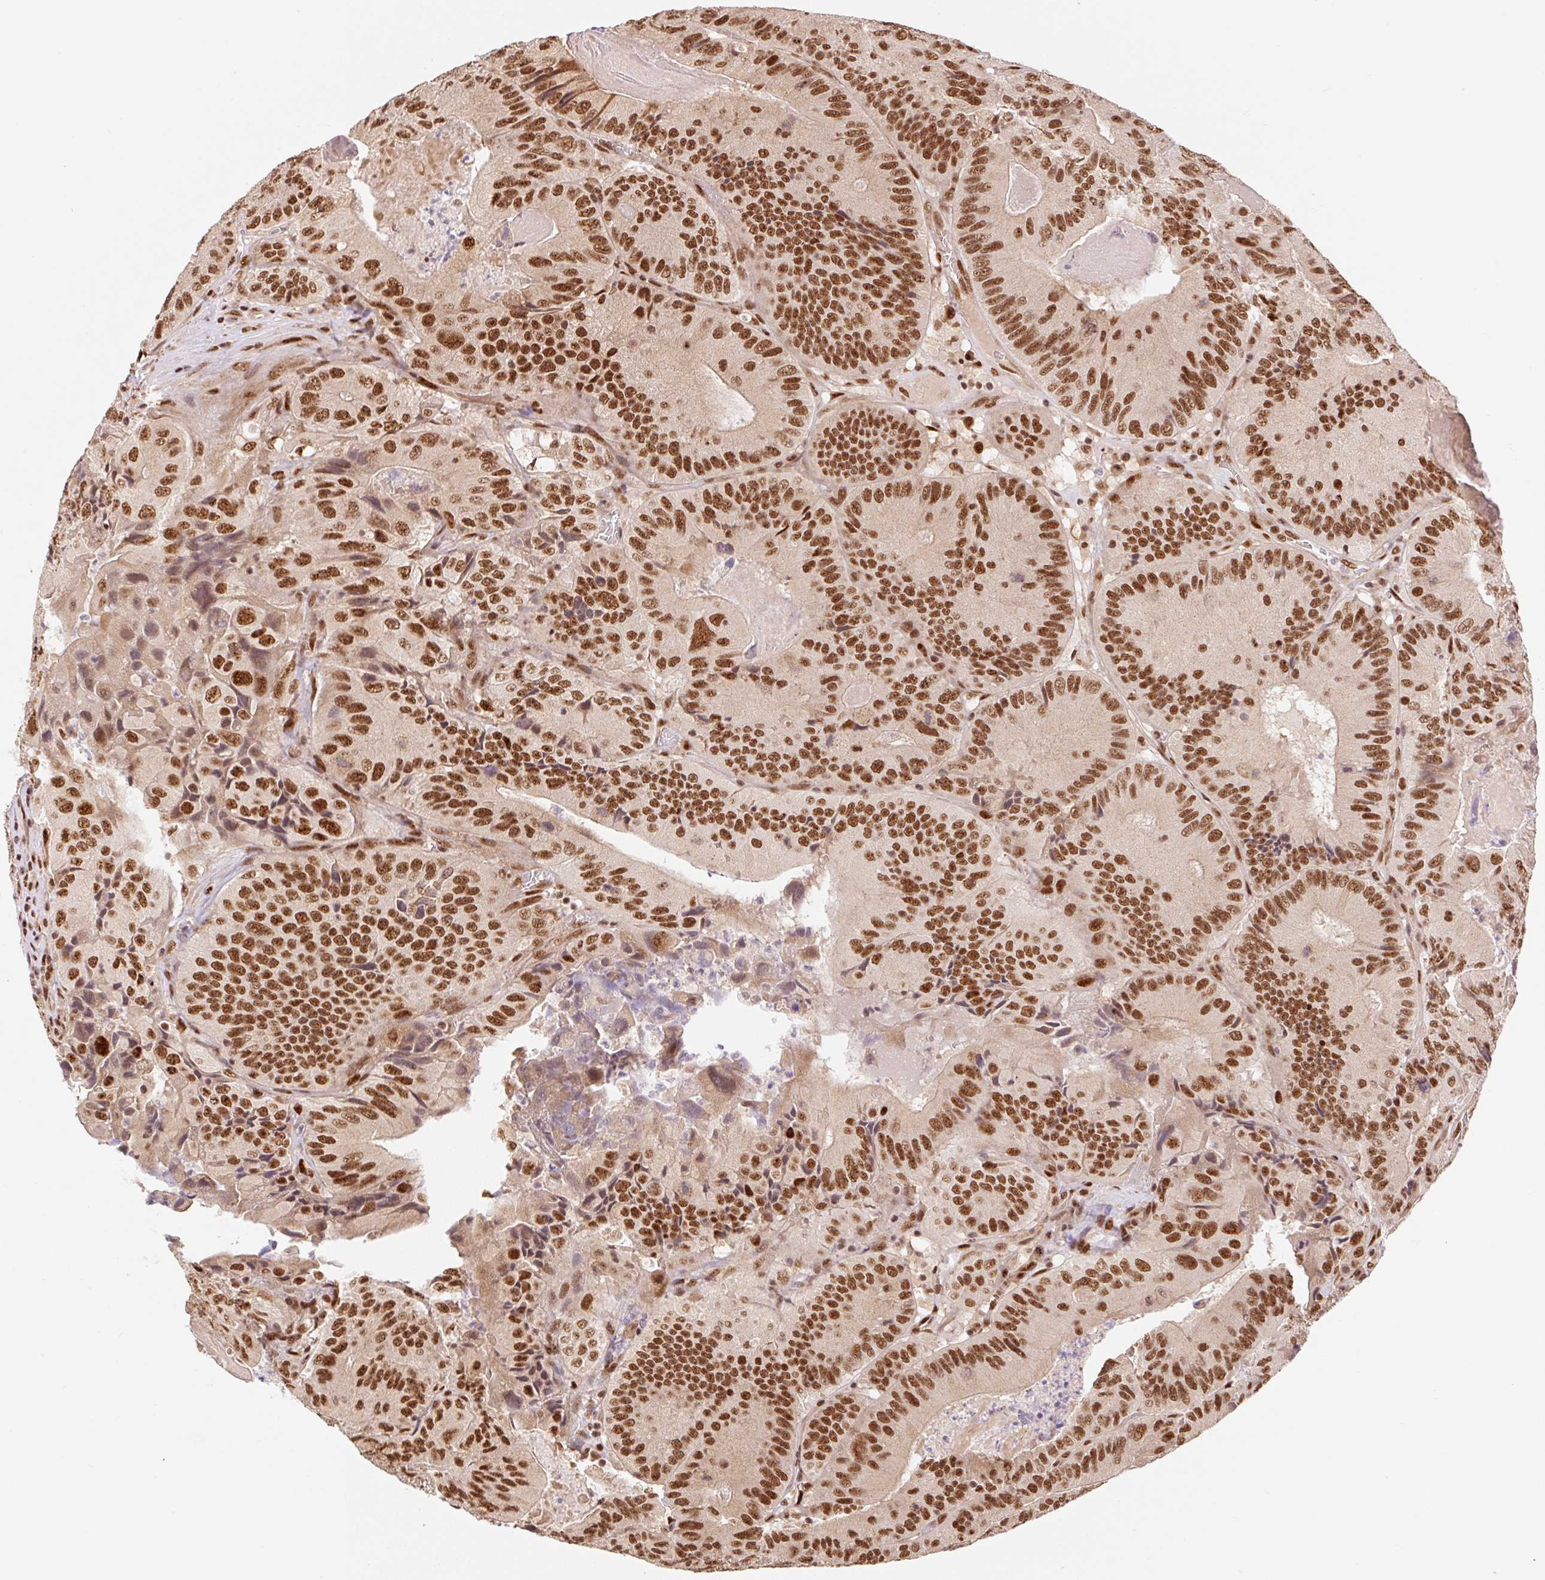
{"staining": {"intensity": "strong", "quantity": ">75%", "location": "nuclear"}, "tissue": "colorectal cancer", "cell_type": "Tumor cells", "image_type": "cancer", "snomed": [{"axis": "morphology", "description": "Adenocarcinoma, NOS"}, {"axis": "topography", "description": "Colon"}], "caption": "Immunohistochemical staining of human colorectal adenocarcinoma displays high levels of strong nuclear protein positivity in approximately >75% of tumor cells.", "gene": "INTS8", "patient": {"sex": "female", "age": 86}}